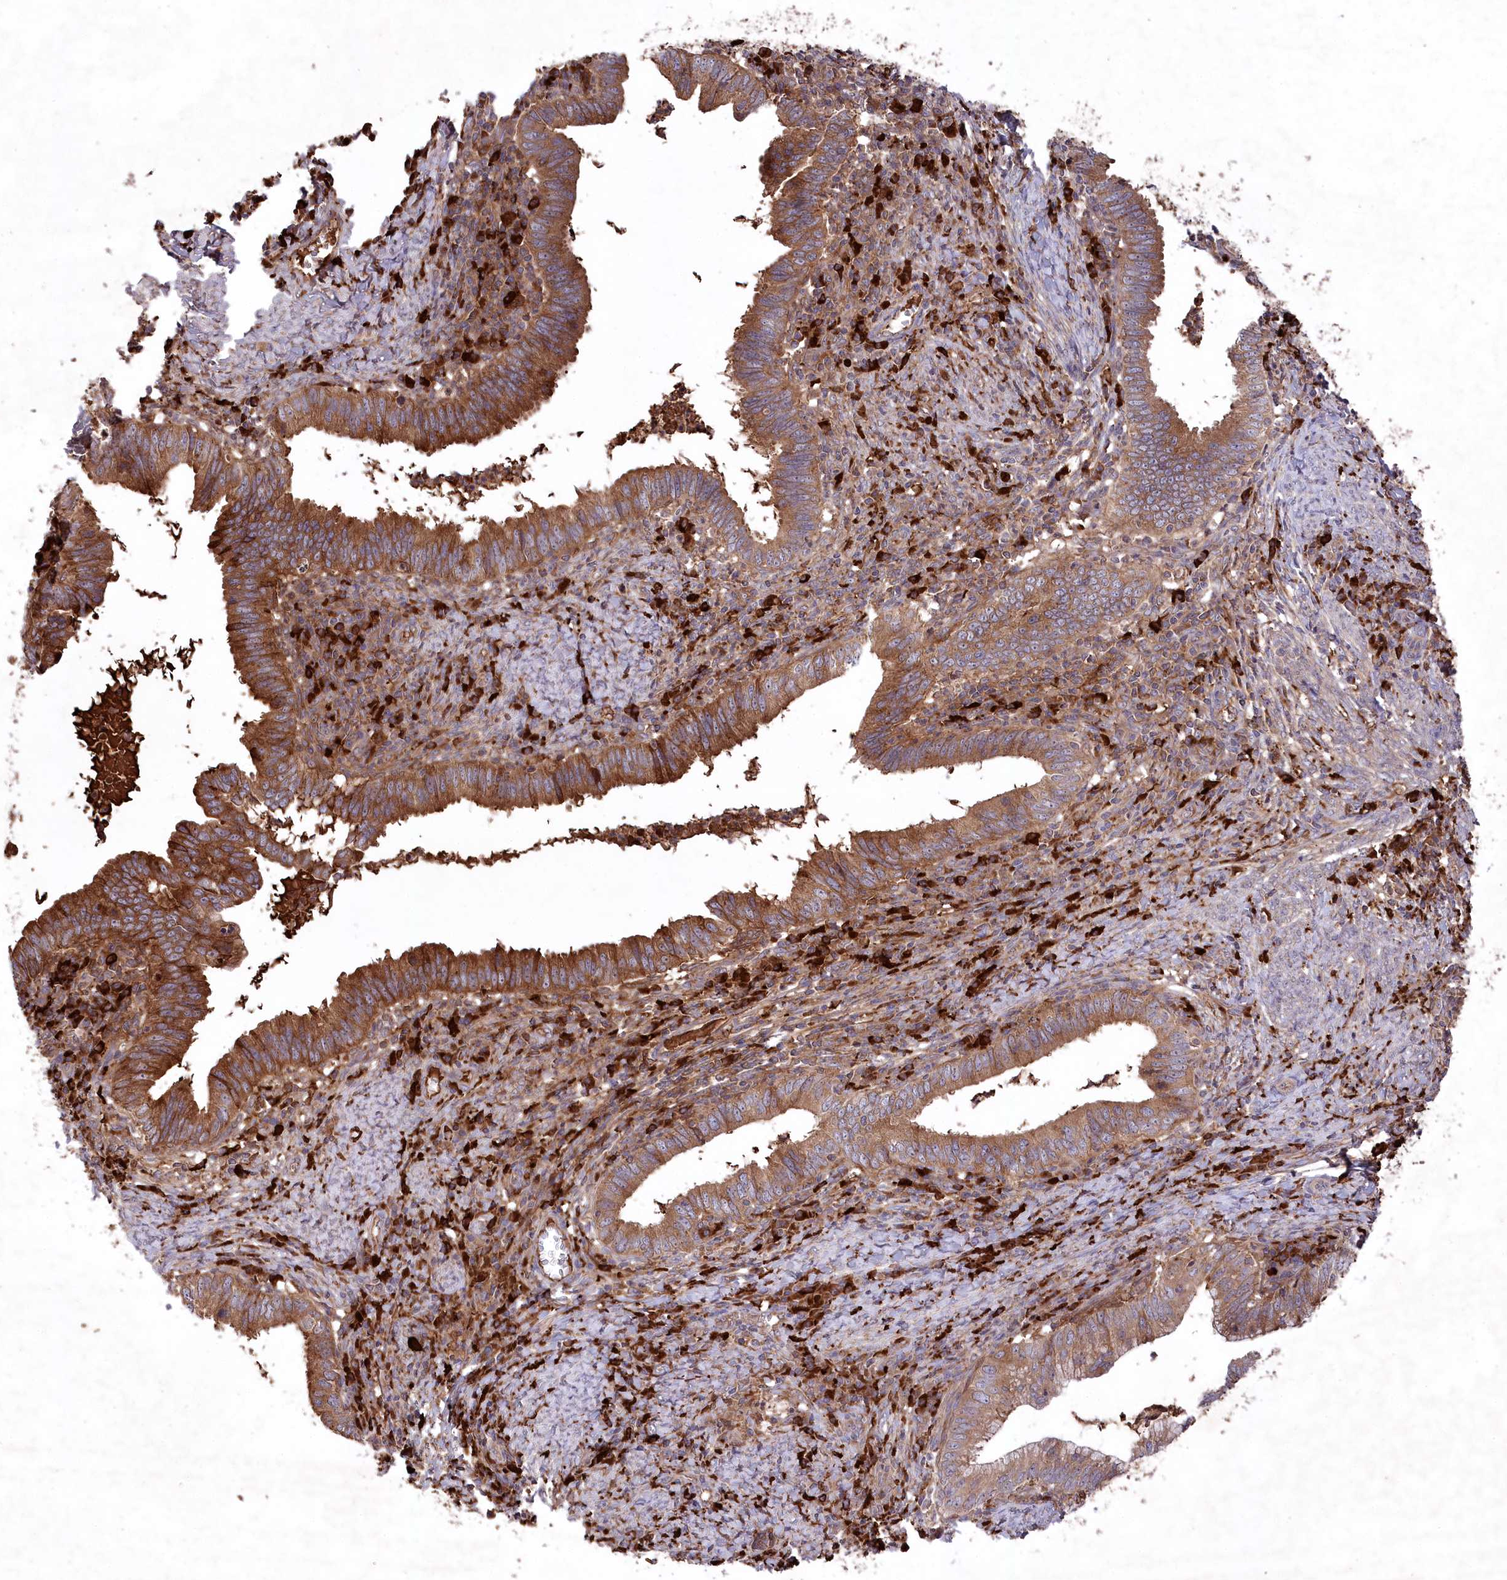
{"staining": {"intensity": "strong", "quantity": ">75%", "location": "cytoplasmic/membranous"}, "tissue": "cervical cancer", "cell_type": "Tumor cells", "image_type": "cancer", "snomed": [{"axis": "morphology", "description": "Adenocarcinoma, NOS"}, {"axis": "topography", "description": "Cervix"}], "caption": "Approximately >75% of tumor cells in human cervical adenocarcinoma reveal strong cytoplasmic/membranous protein staining as visualized by brown immunohistochemical staining.", "gene": "PPP1R21", "patient": {"sex": "female", "age": 36}}